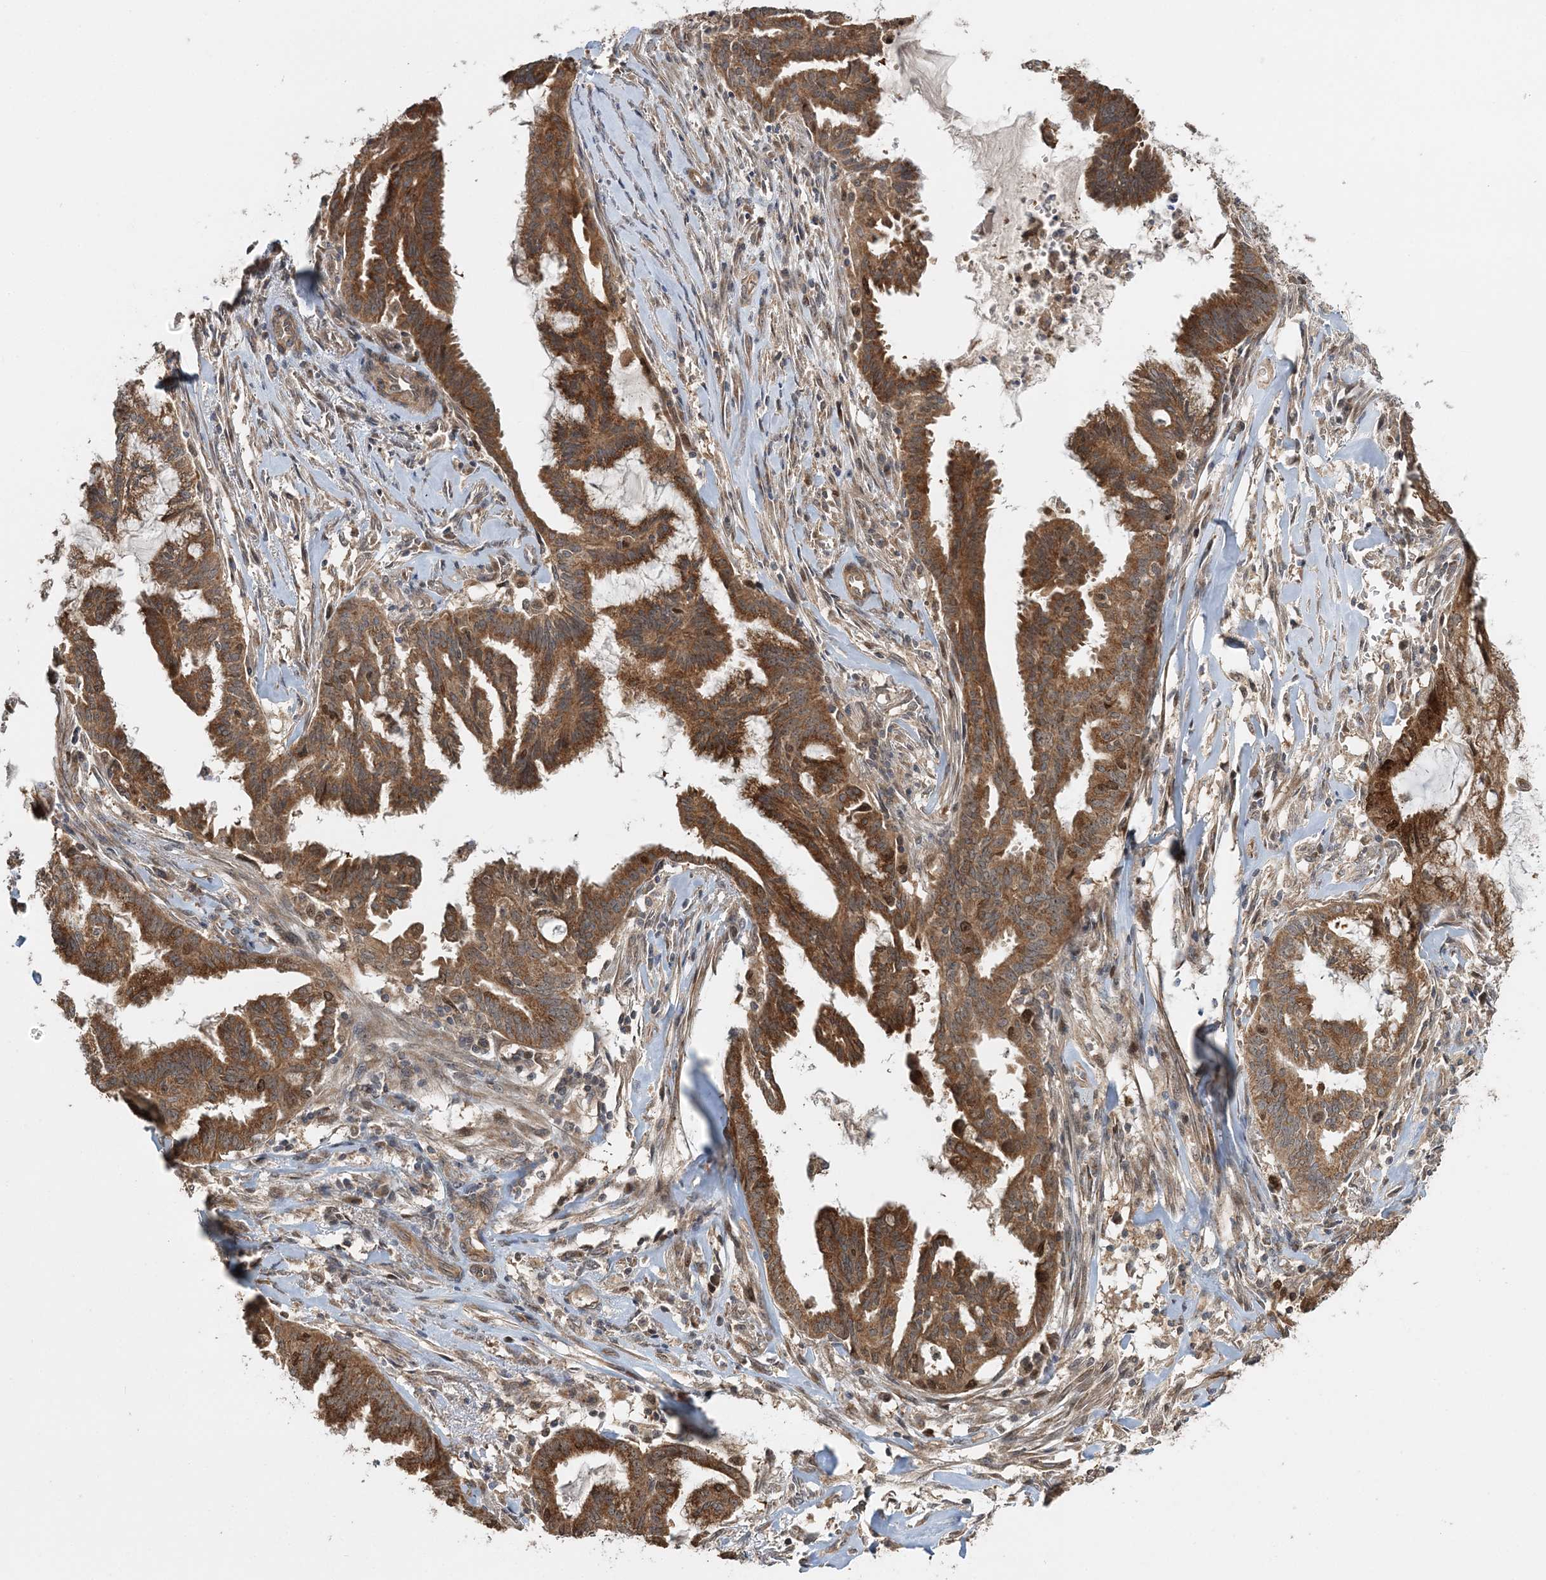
{"staining": {"intensity": "moderate", "quantity": ">75%", "location": "cytoplasmic/membranous"}, "tissue": "endometrial cancer", "cell_type": "Tumor cells", "image_type": "cancer", "snomed": [{"axis": "morphology", "description": "Adenocarcinoma, NOS"}, {"axis": "topography", "description": "Endometrium"}], "caption": "A high-resolution photomicrograph shows immunohistochemistry staining of endometrial adenocarcinoma, which reveals moderate cytoplasmic/membranous staining in approximately >75% of tumor cells. (DAB IHC with brightfield microscopy, high magnification).", "gene": "KIF4A", "patient": {"sex": "female", "age": 86}}